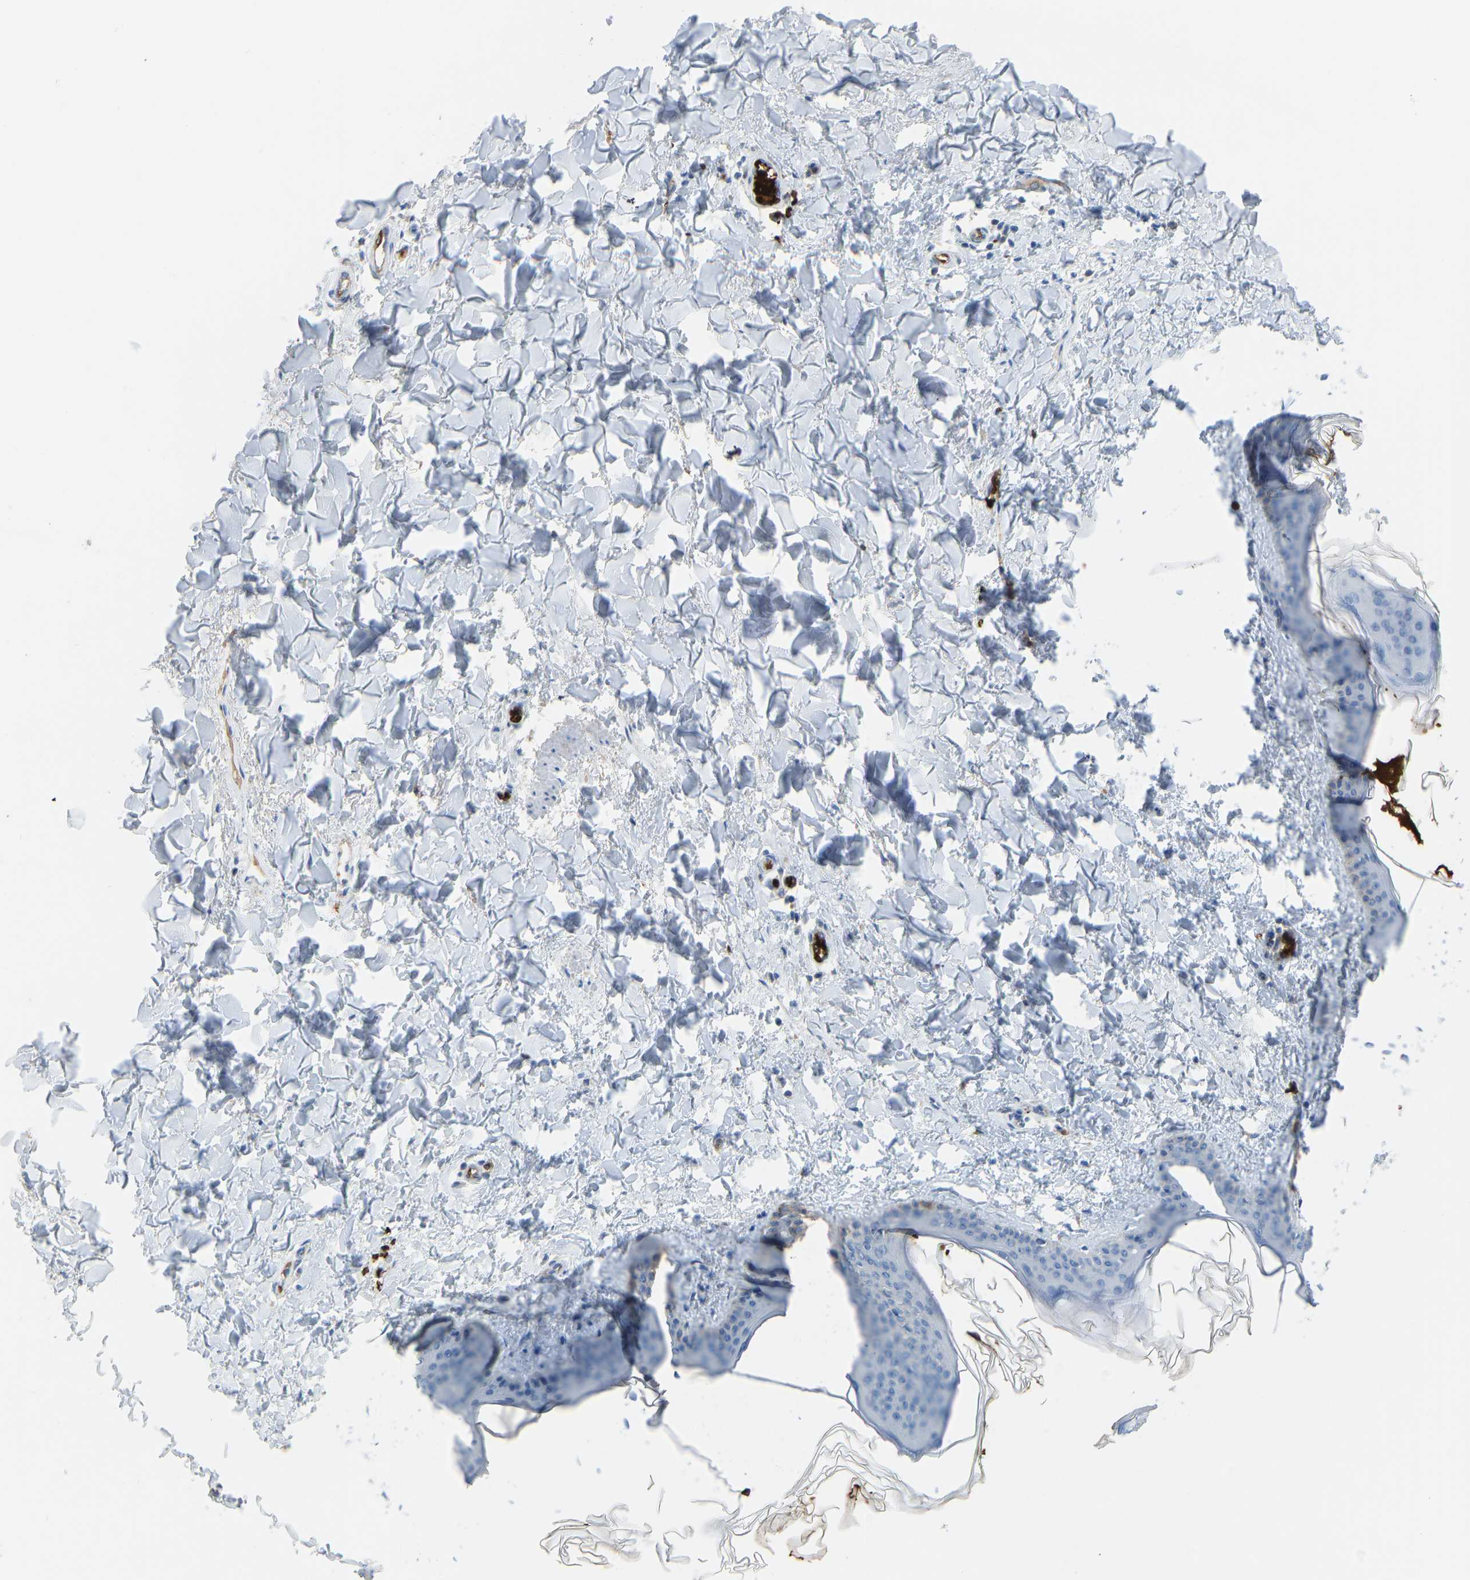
{"staining": {"intensity": "negative", "quantity": "none", "location": "none"}, "tissue": "skin", "cell_type": "Fibroblasts", "image_type": "normal", "snomed": [{"axis": "morphology", "description": "Normal tissue, NOS"}, {"axis": "topography", "description": "Skin"}], "caption": "Immunohistochemistry (IHC) of normal human skin demonstrates no staining in fibroblasts.", "gene": "PIGS", "patient": {"sex": "female", "age": 17}}